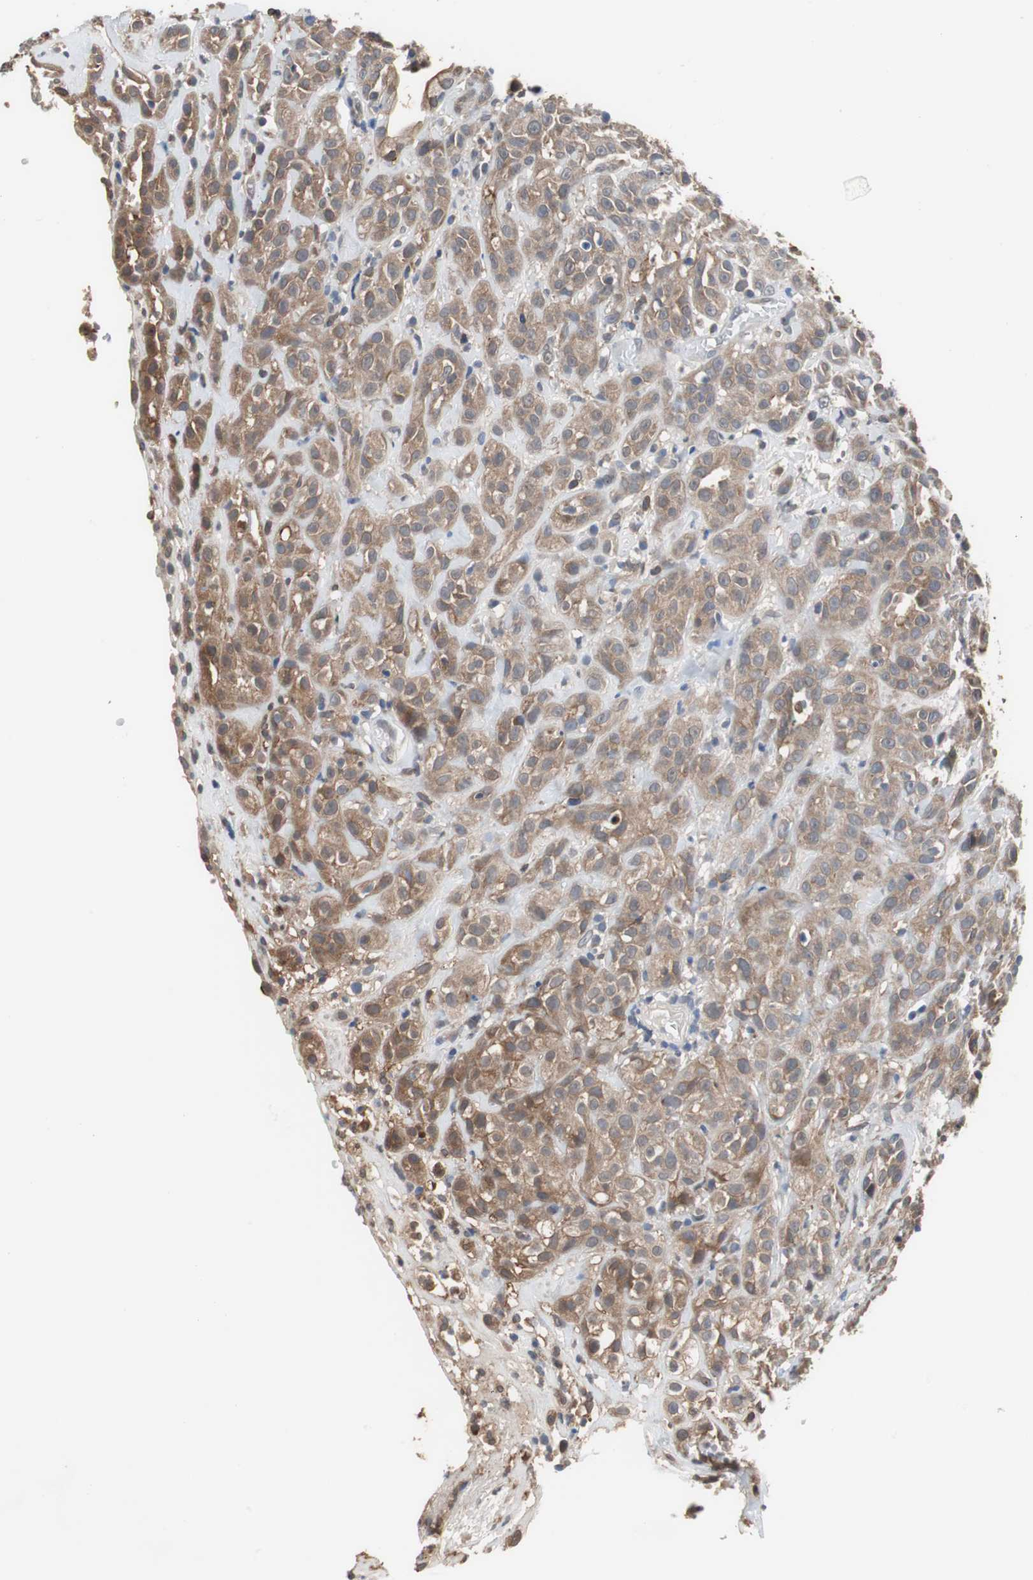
{"staining": {"intensity": "moderate", "quantity": ">75%", "location": "cytoplasmic/membranous"}, "tissue": "head and neck cancer", "cell_type": "Tumor cells", "image_type": "cancer", "snomed": [{"axis": "morphology", "description": "Squamous cell carcinoma, NOS"}, {"axis": "topography", "description": "Head-Neck"}], "caption": "Head and neck cancer (squamous cell carcinoma) stained with a brown dye displays moderate cytoplasmic/membranous positive positivity in about >75% of tumor cells.", "gene": "ANXA4", "patient": {"sex": "male", "age": 62}}